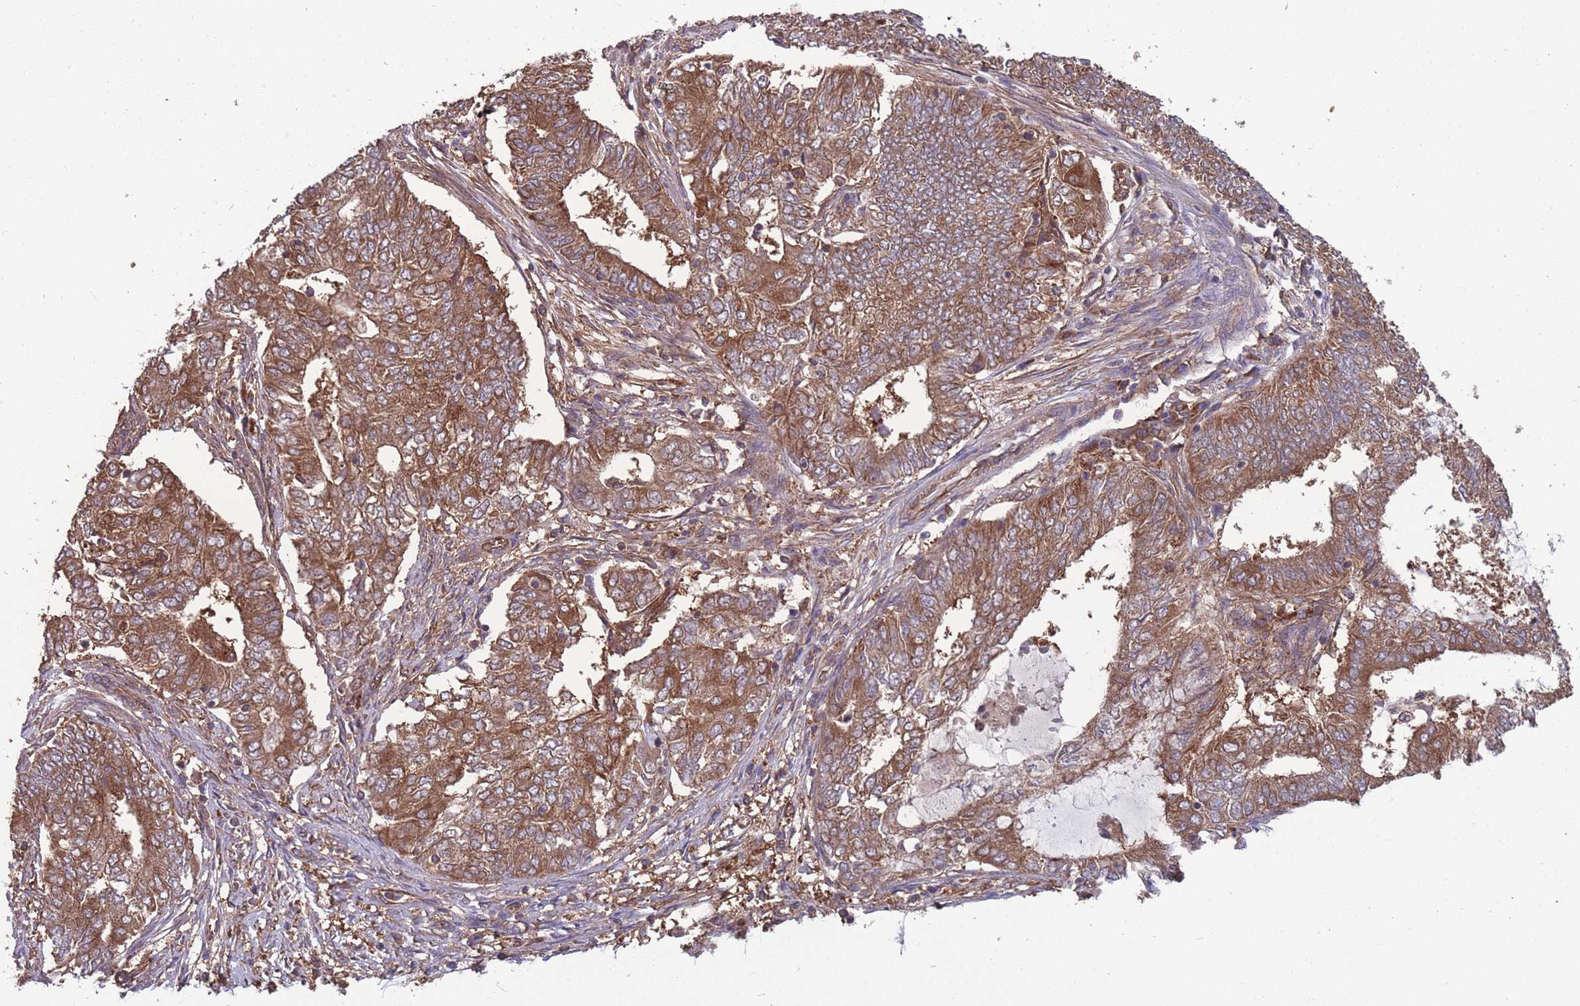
{"staining": {"intensity": "moderate", "quantity": ">75%", "location": "cytoplasmic/membranous"}, "tissue": "endometrial cancer", "cell_type": "Tumor cells", "image_type": "cancer", "snomed": [{"axis": "morphology", "description": "Adenocarcinoma, NOS"}, {"axis": "topography", "description": "Endometrium"}], "caption": "Immunohistochemical staining of endometrial cancer reveals medium levels of moderate cytoplasmic/membranous positivity in about >75% of tumor cells. (Stains: DAB (3,3'-diaminobenzidine) in brown, nuclei in blue, Microscopy: brightfield microscopy at high magnification).", "gene": "ZPR1", "patient": {"sex": "female", "age": 62}}